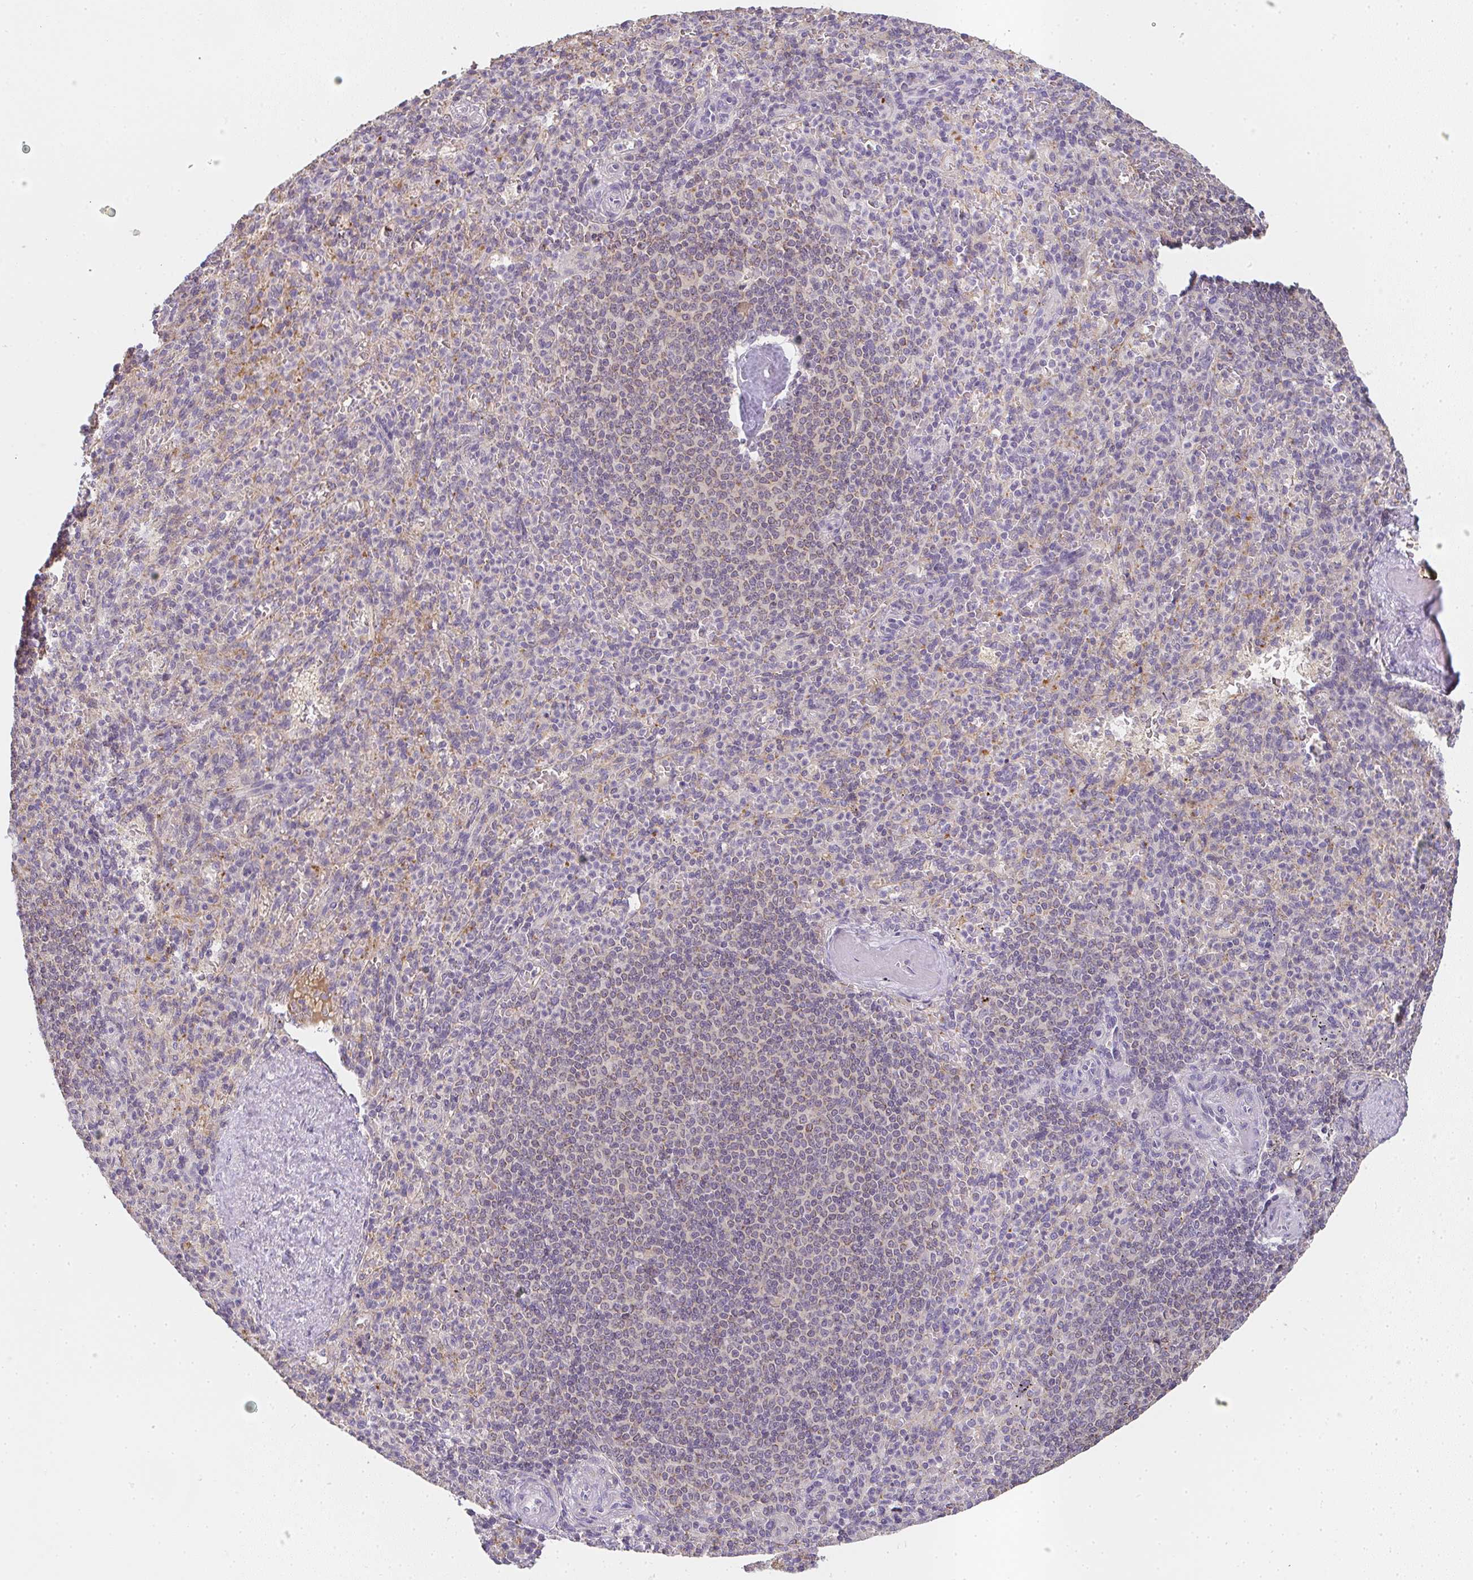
{"staining": {"intensity": "negative", "quantity": "none", "location": "none"}, "tissue": "spleen", "cell_type": "Cells in red pulp", "image_type": "normal", "snomed": [{"axis": "morphology", "description": "Normal tissue, NOS"}, {"axis": "topography", "description": "Spleen"}], "caption": "Immunohistochemistry (IHC) histopathology image of unremarkable spleen: human spleen stained with DAB displays no significant protein staining in cells in red pulp. (DAB IHC with hematoxylin counter stain).", "gene": "SLC35B3", "patient": {"sex": "female", "age": 74}}